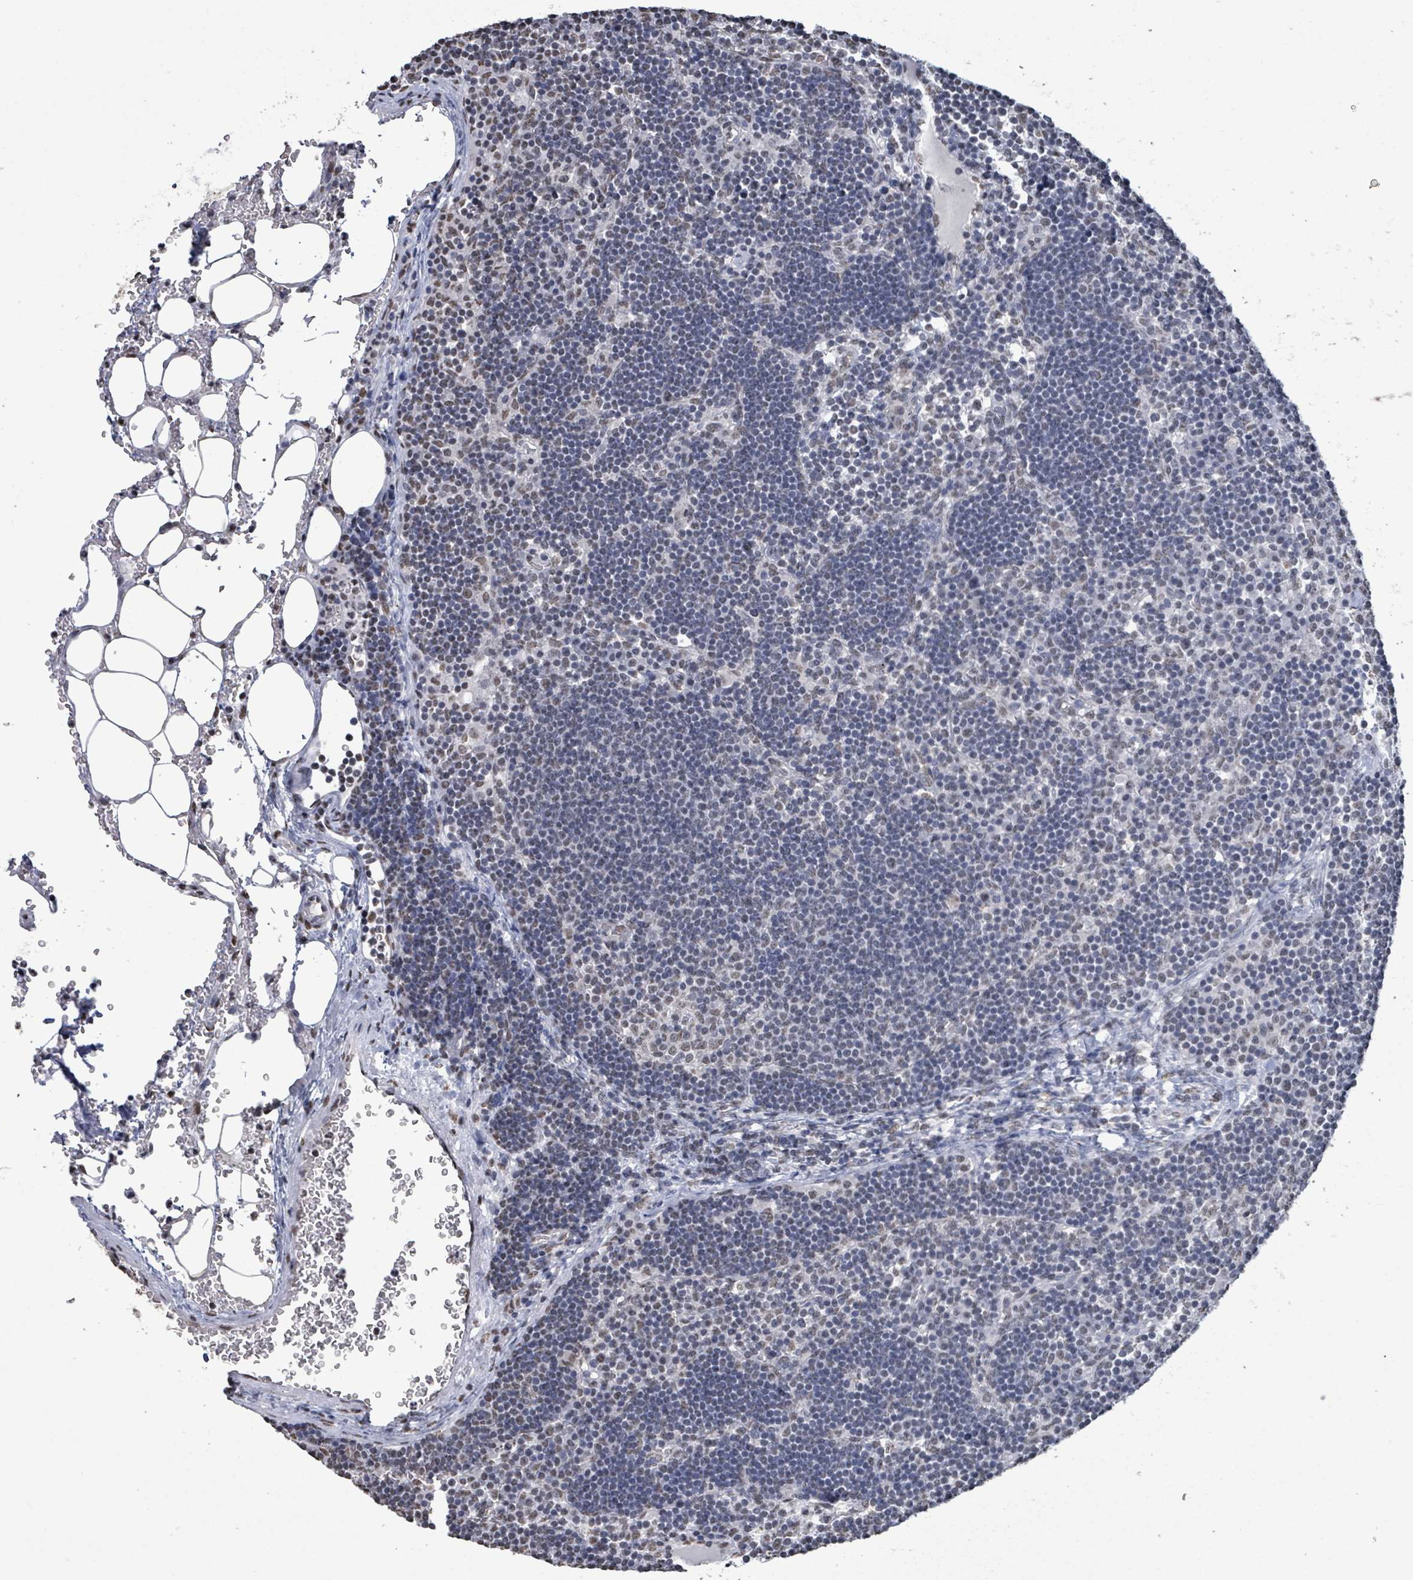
{"staining": {"intensity": "weak", "quantity": "25%-75%", "location": "nuclear"}, "tissue": "lymph node", "cell_type": "Germinal center cells", "image_type": "normal", "snomed": [{"axis": "morphology", "description": "Normal tissue, NOS"}, {"axis": "topography", "description": "Lymph node"}], "caption": "Human lymph node stained with a brown dye demonstrates weak nuclear positive positivity in approximately 25%-75% of germinal center cells.", "gene": "SAMD14", "patient": {"sex": "male", "age": 53}}